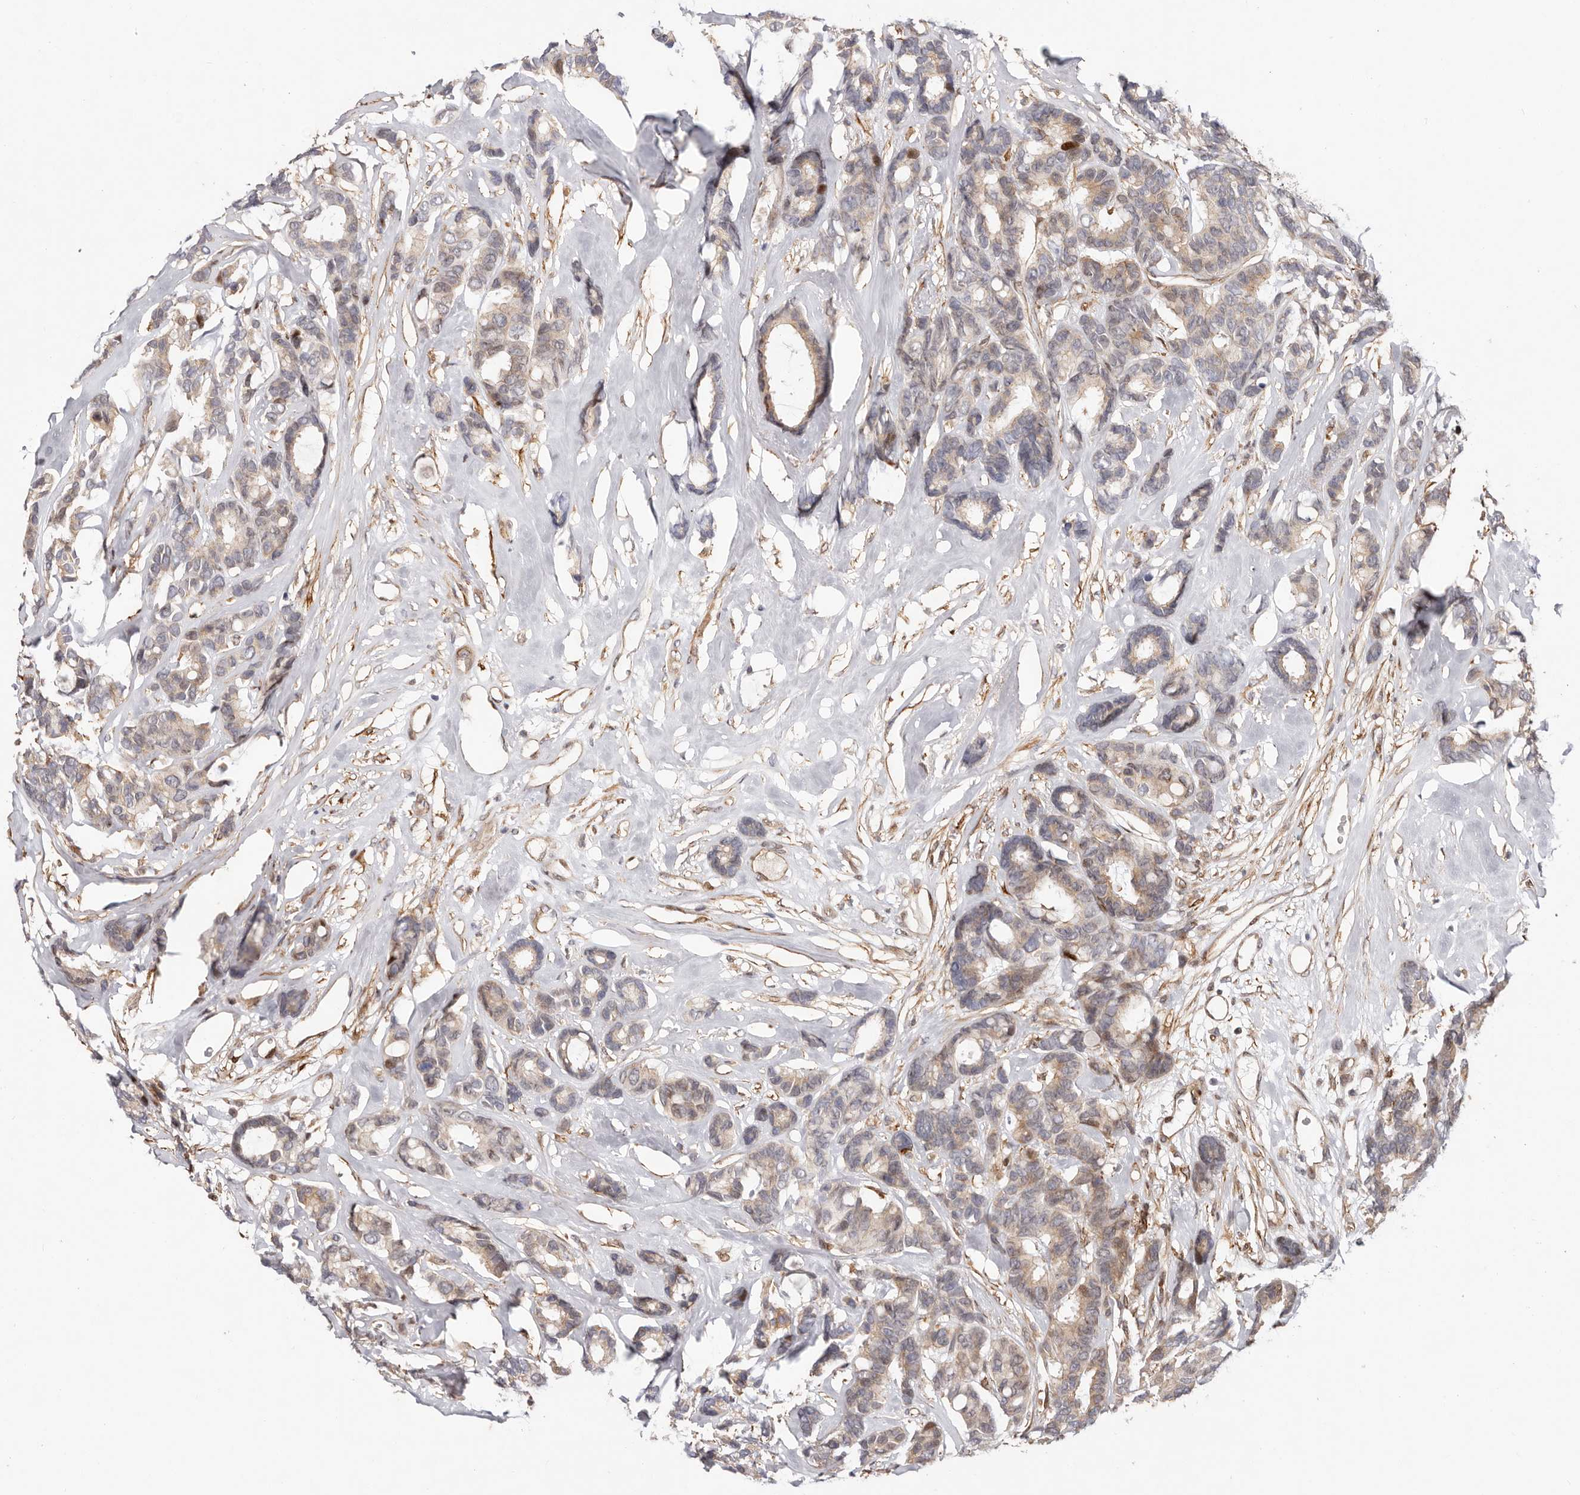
{"staining": {"intensity": "weak", "quantity": ">75%", "location": "cytoplasmic/membranous"}, "tissue": "breast cancer", "cell_type": "Tumor cells", "image_type": "cancer", "snomed": [{"axis": "morphology", "description": "Duct carcinoma"}, {"axis": "topography", "description": "Breast"}], "caption": "Breast invasive ductal carcinoma tissue displays weak cytoplasmic/membranous staining in about >75% of tumor cells", "gene": "EPHX3", "patient": {"sex": "female", "age": 87}}